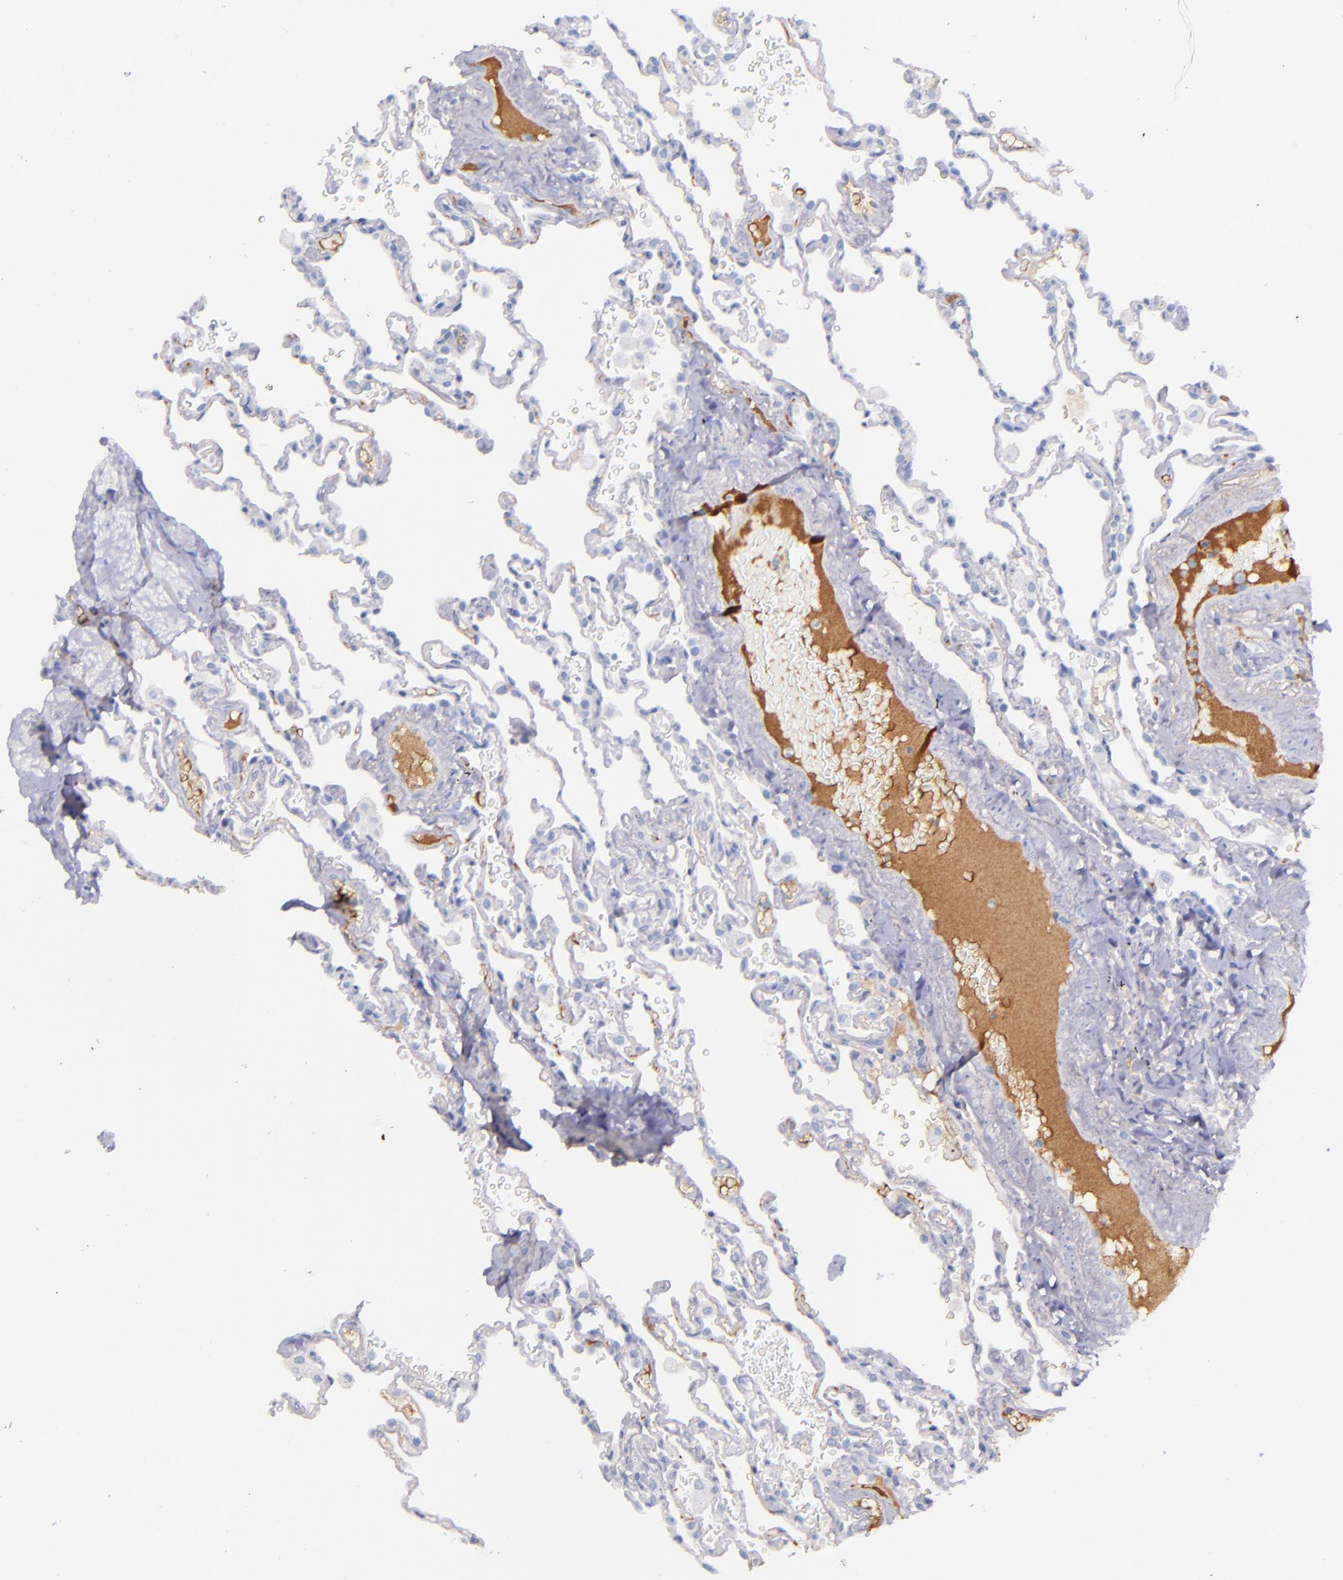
{"staining": {"intensity": "negative", "quantity": "none", "location": "none"}, "tissue": "lung", "cell_type": "Alveolar cells", "image_type": "normal", "snomed": [{"axis": "morphology", "description": "Normal tissue, NOS"}, {"axis": "topography", "description": "Lung"}], "caption": "This is a histopathology image of immunohistochemistry staining of benign lung, which shows no expression in alveolar cells. The staining was performed using DAB (3,3'-diaminobenzidine) to visualize the protein expression in brown, while the nuclei were stained in blue with hematoxylin (Magnification: 20x).", "gene": "KNG1", "patient": {"sex": "male", "age": 59}}